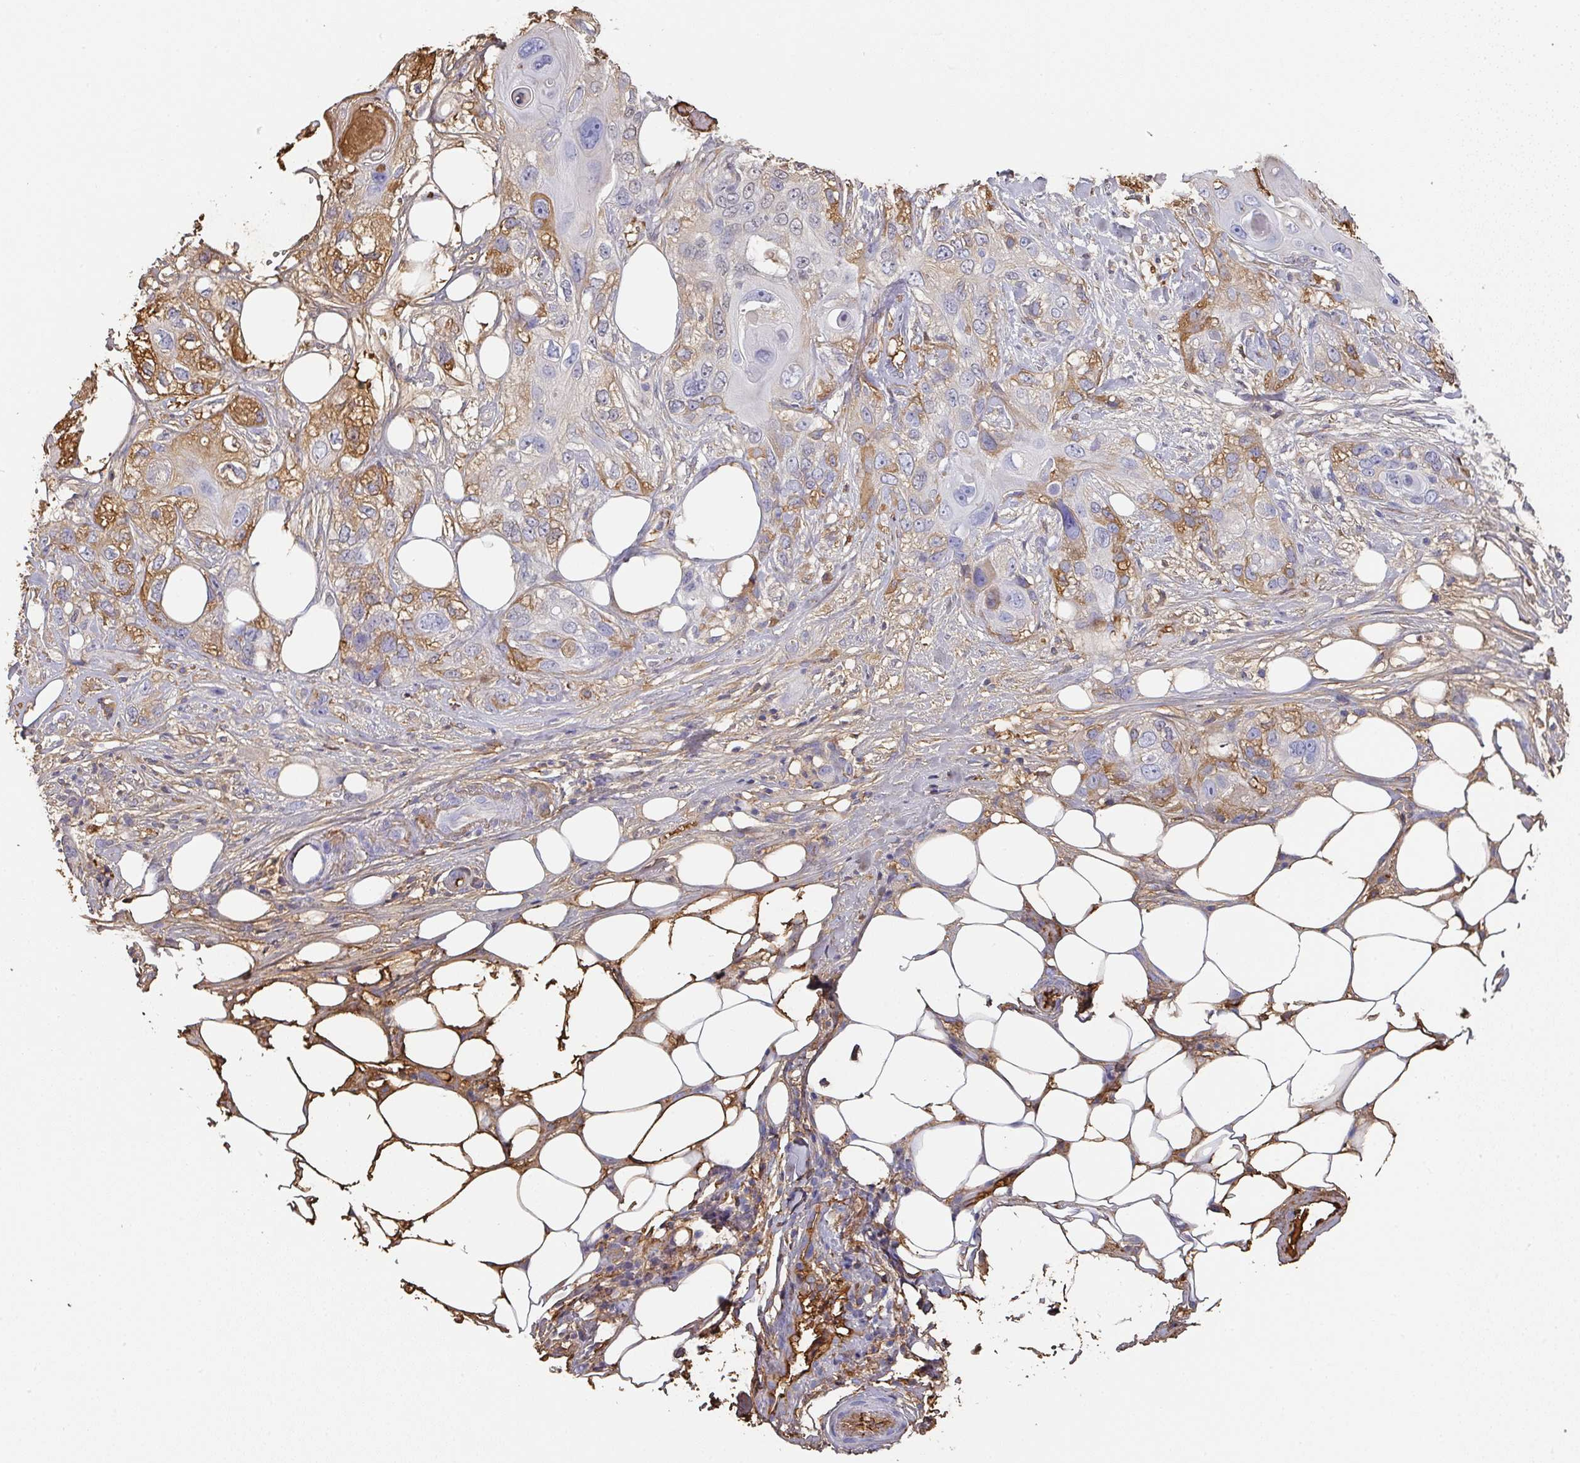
{"staining": {"intensity": "moderate", "quantity": "<25%", "location": "cytoplasmic/membranous"}, "tissue": "skin cancer", "cell_type": "Tumor cells", "image_type": "cancer", "snomed": [{"axis": "morphology", "description": "Normal tissue, NOS"}, {"axis": "morphology", "description": "Squamous cell carcinoma, NOS"}, {"axis": "topography", "description": "Skin"}], "caption": "Immunohistochemical staining of squamous cell carcinoma (skin) displays low levels of moderate cytoplasmic/membranous protein staining in approximately <25% of tumor cells. The staining was performed using DAB to visualize the protein expression in brown, while the nuclei were stained in blue with hematoxylin (Magnification: 20x).", "gene": "ALB", "patient": {"sex": "male", "age": 72}}